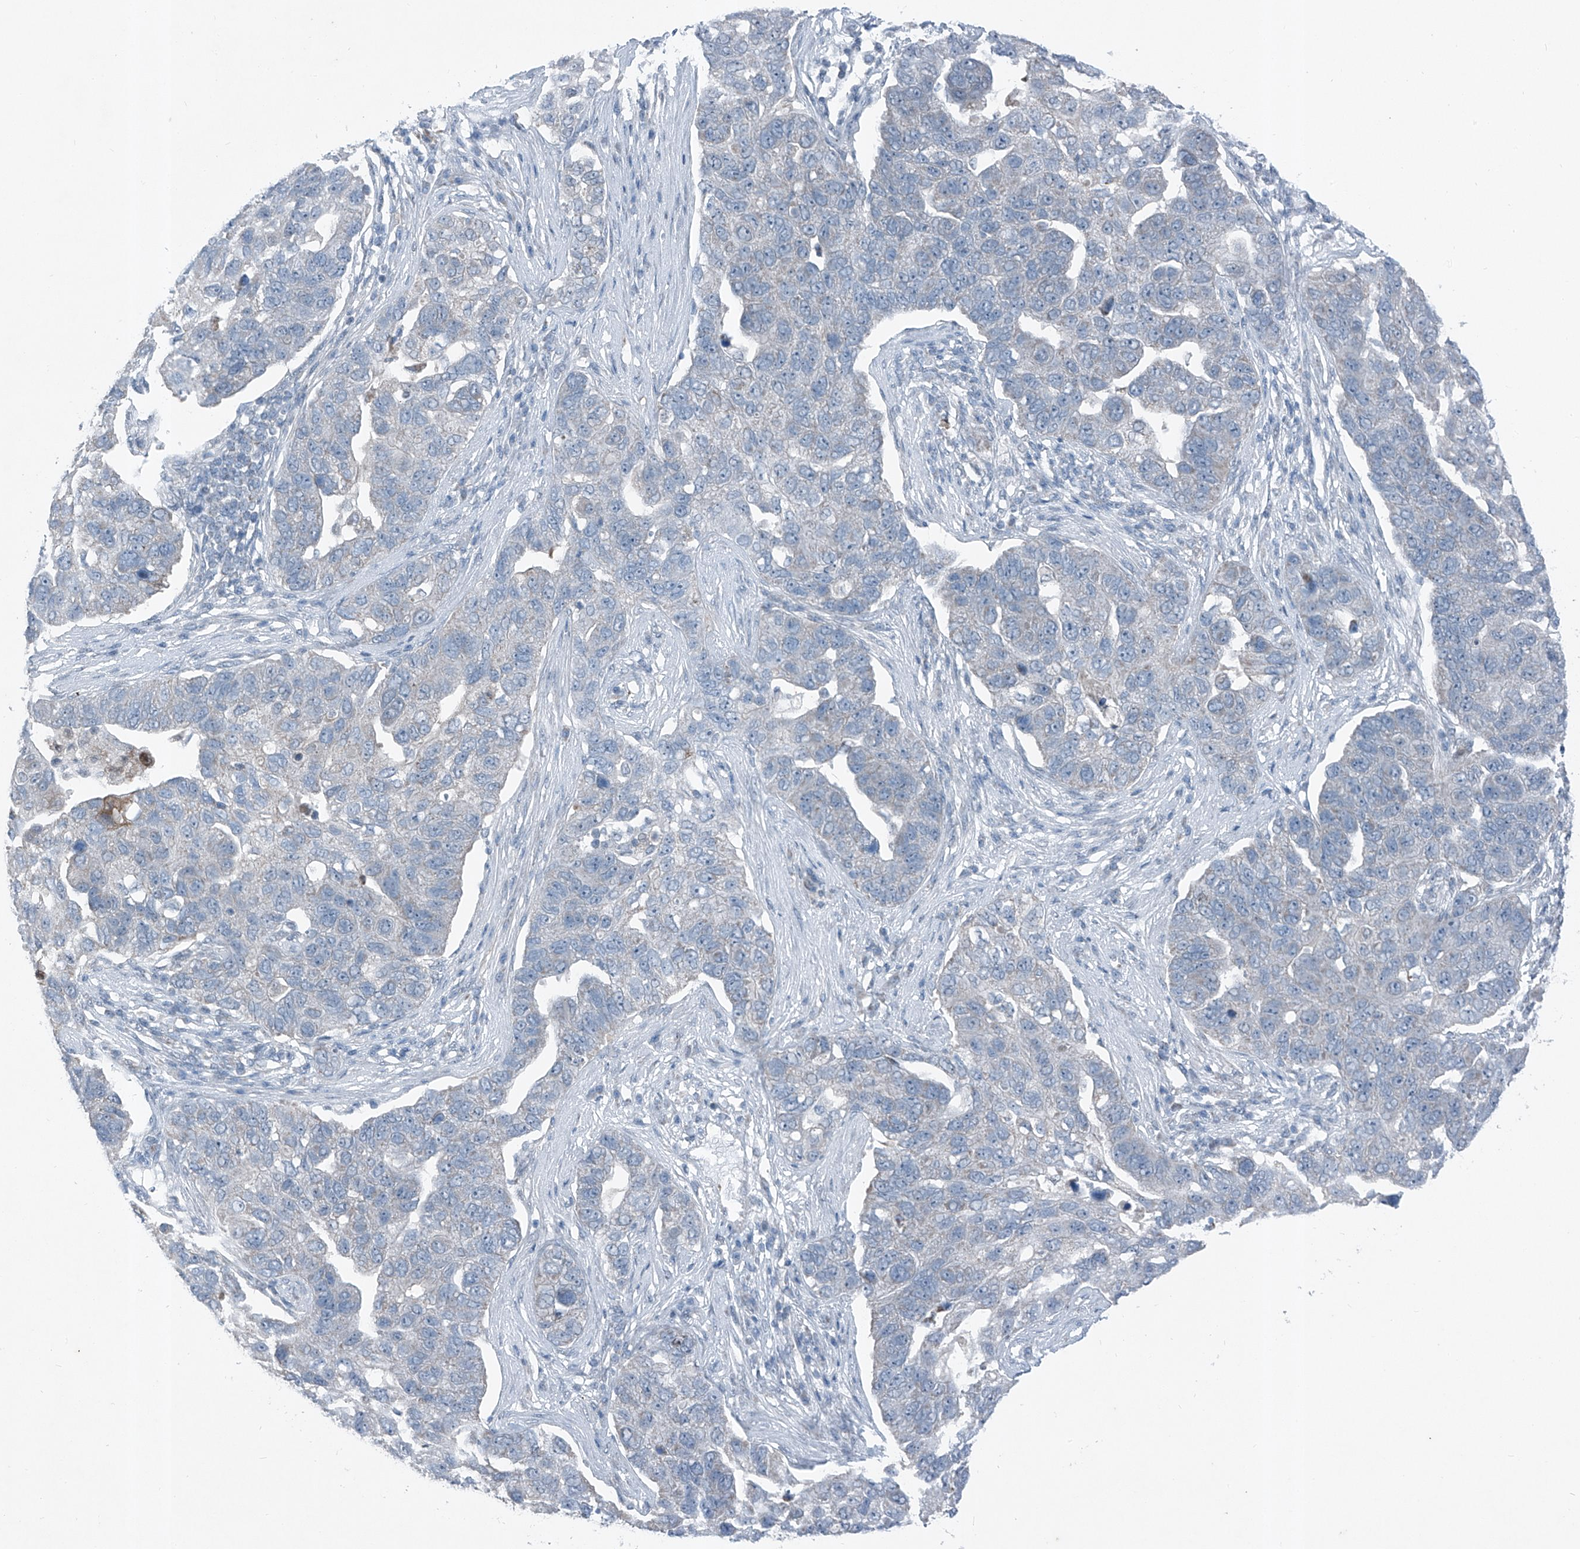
{"staining": {"intensity": "negative", "quantity": "none", "location": "none"}, "tissue": "pancreatic cancer", "cell_type": "Tumor cells", "image_type": "cancer", "snomed": [{"axis": "morphology", "description": "Adenocarcinoma, NOS"}, {"axis": "topography", "description": "Pancreas"}], "caption": "High power microscopy histopathology image of an immunohistochemistry micrograph of pancreatic cancer (adenocarcinoma), revealing no significant positivity in tumor cells.", "gene": "DYRK1B", "patient": {"sex": "female", "age": 61}}